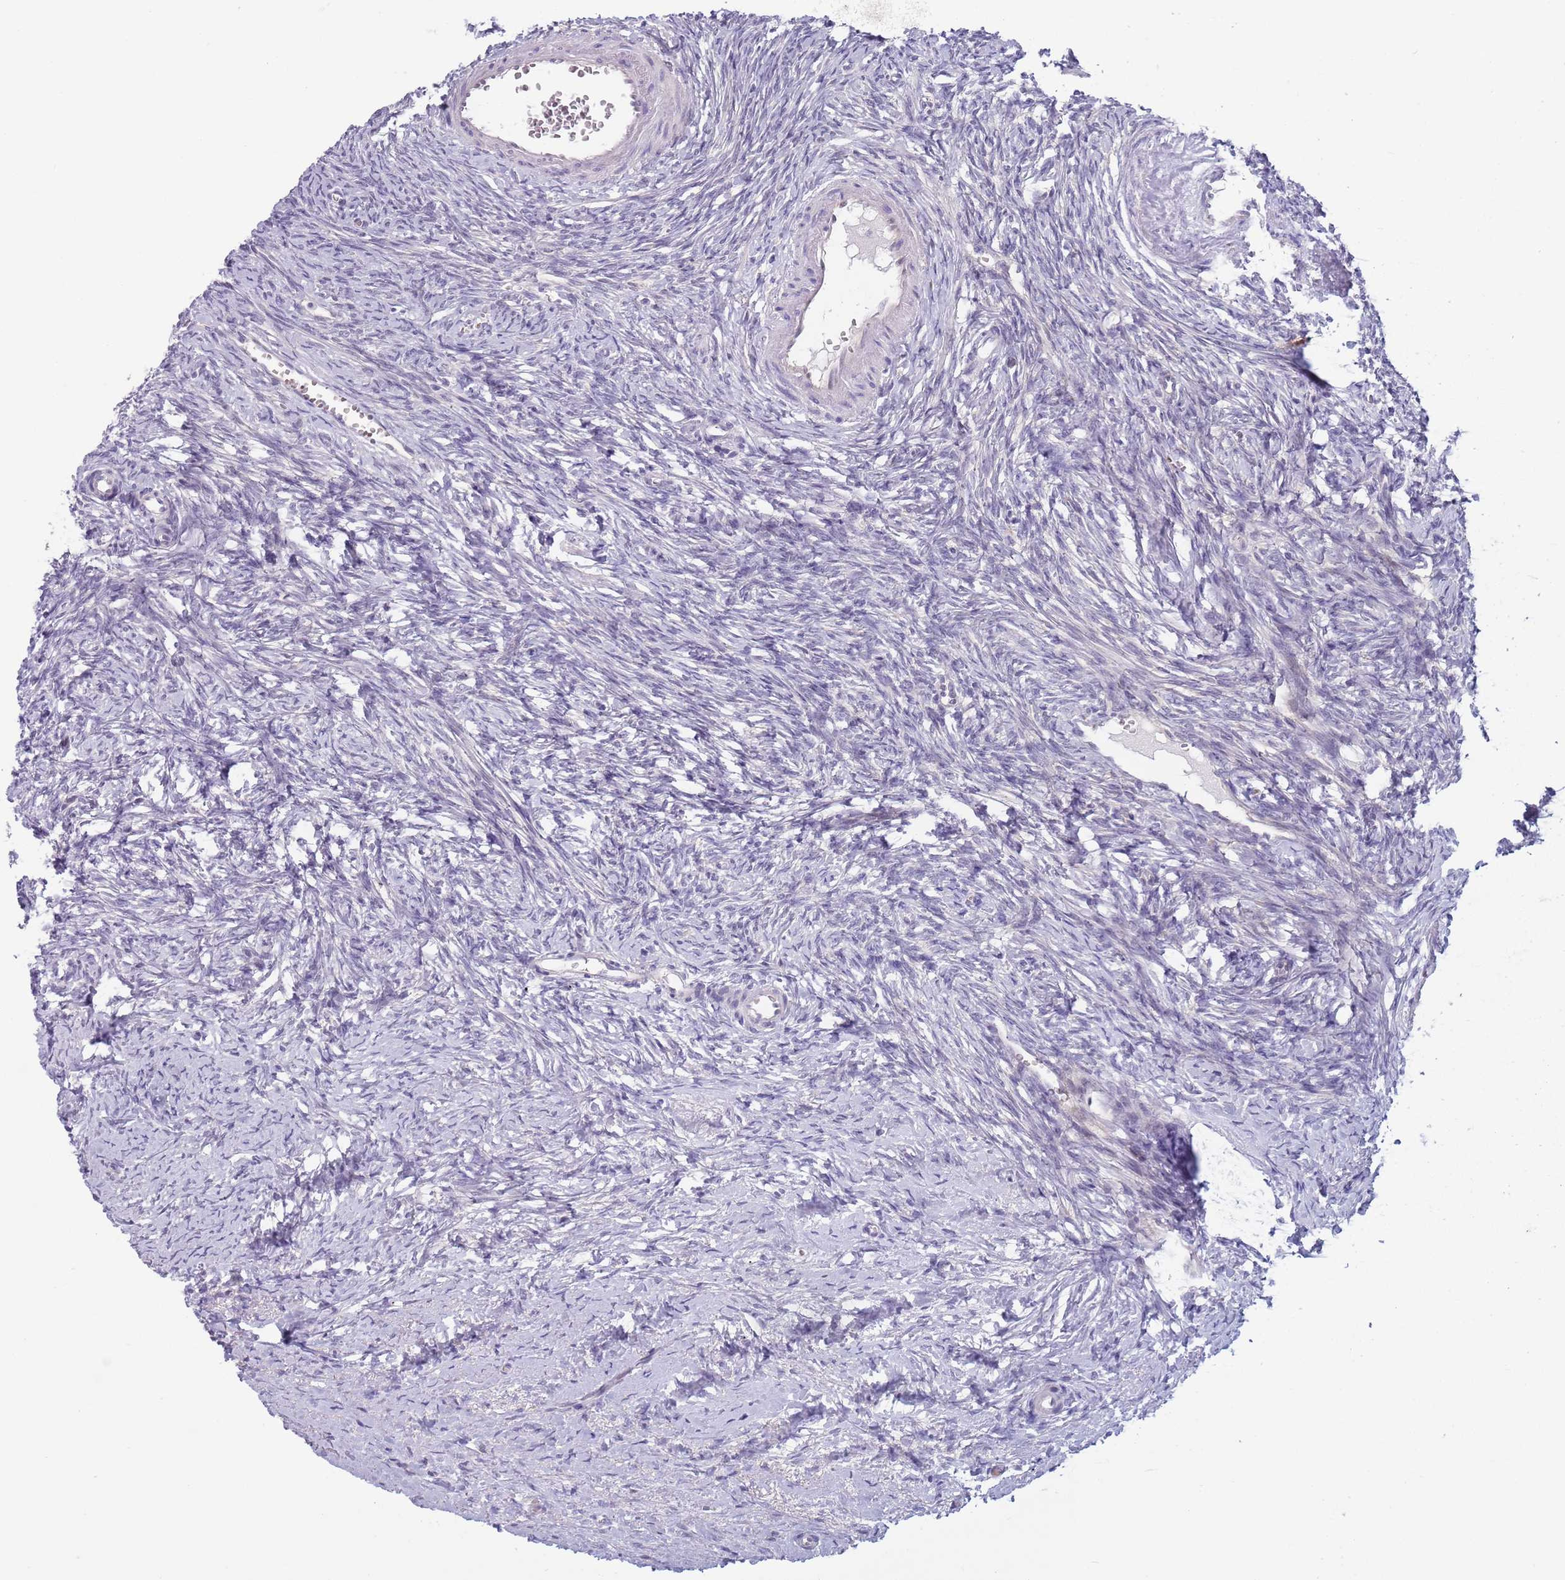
{"staining": {"intensity": "negative", "quantity": "none", "location": "none"}, "tissue": "ovary", "cell_type": "Ovarian stroma cells", "image_type": "normal", "snomed": [{"axis": "morphology", "description": "Normal tissue, NOS"}, {"axis": "morphology", "description": "Developmental malformation"}, {"axis": "topography", "description": "Ovary"}], "caption": "Protein analysis of benign ovary displays no significant expression in ovarian stroma cells.", "gene": "CLNS1A", "patient": {"sex": "female", "age": 39}}